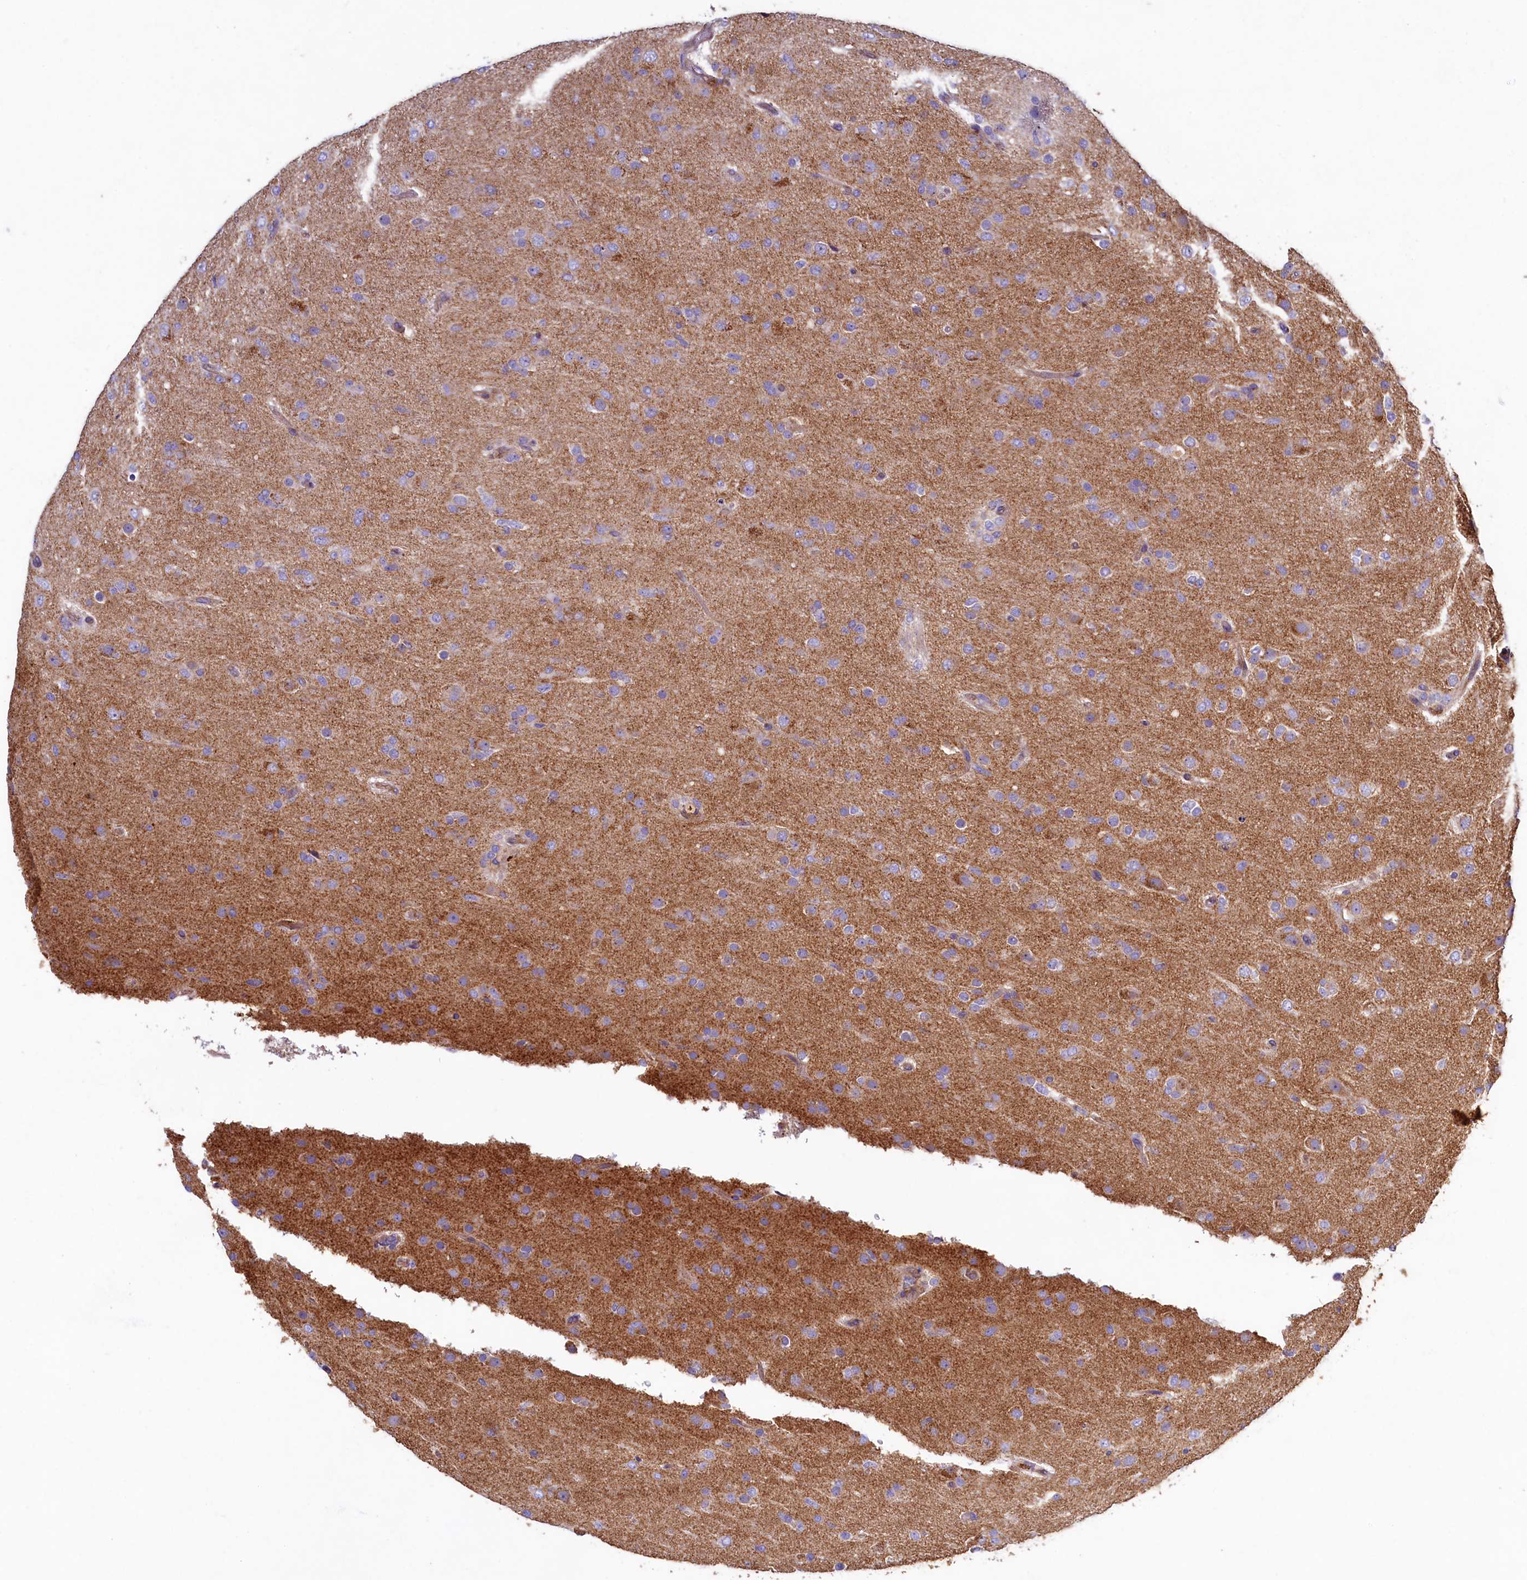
{"staining": {"intensity": "weak", "quantity": "<25%", "location": "cytoplasmic/membranous"}, "tissue": "glioma", "cell_type": "Tumor cells", "image_type": "cancer", "snomed": [{"axis": "morphology", "description": "Glioma, malignant, Low grade"}, {"axis": "topography", "description": "Brain"}], "caption": "Immunohistochemistry (IHC) micrograph of neoplastic tissue: malignant low-grade glioma stained with DAB (3,3'-diaminobenzidine) displays no significant protein staining in tumor cells.", "gene": "GPR21", "patient": {"sex": "male", "age": 65}}